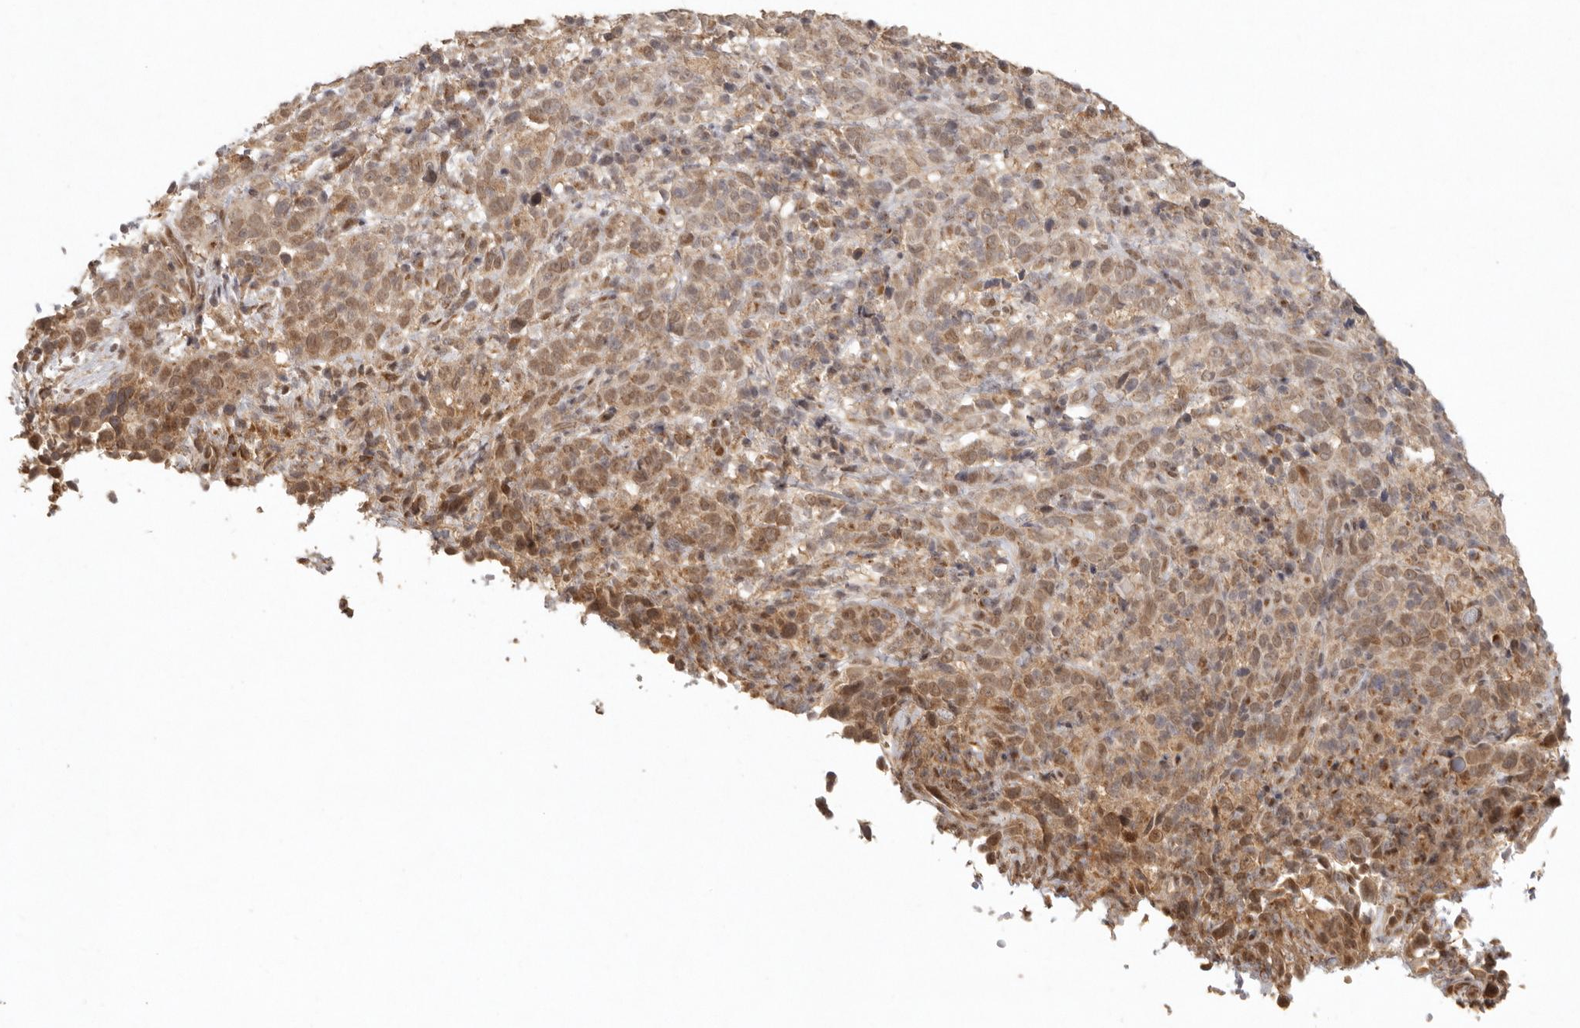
{"staining": {"intensity": "moderate", "quantity": ">75%", "location": "cytoplasmic/membranous,nuclear"}, "tissue": "cervical cancer", "cell_type": "Tumor cells", "image_type": "cancer", "snomed": [{"axis": "morphology", "description": "Squamous cell carcinoma, NOS"}, {"axis": "topography", "description": "Cervix"}], "caption": "Cervical cancer (squamous cell carcinoma) tissue demonstrates moderate cytoplasmic/membranous and nuclear positivity in about >75% of tumor cells Using DAB (brown) and hematoxylin (blue) stains, captured at high magnification using brightfield microscopy.", "gene": "LRRC75A", "patient": {"sex": "female", "age": 46}}